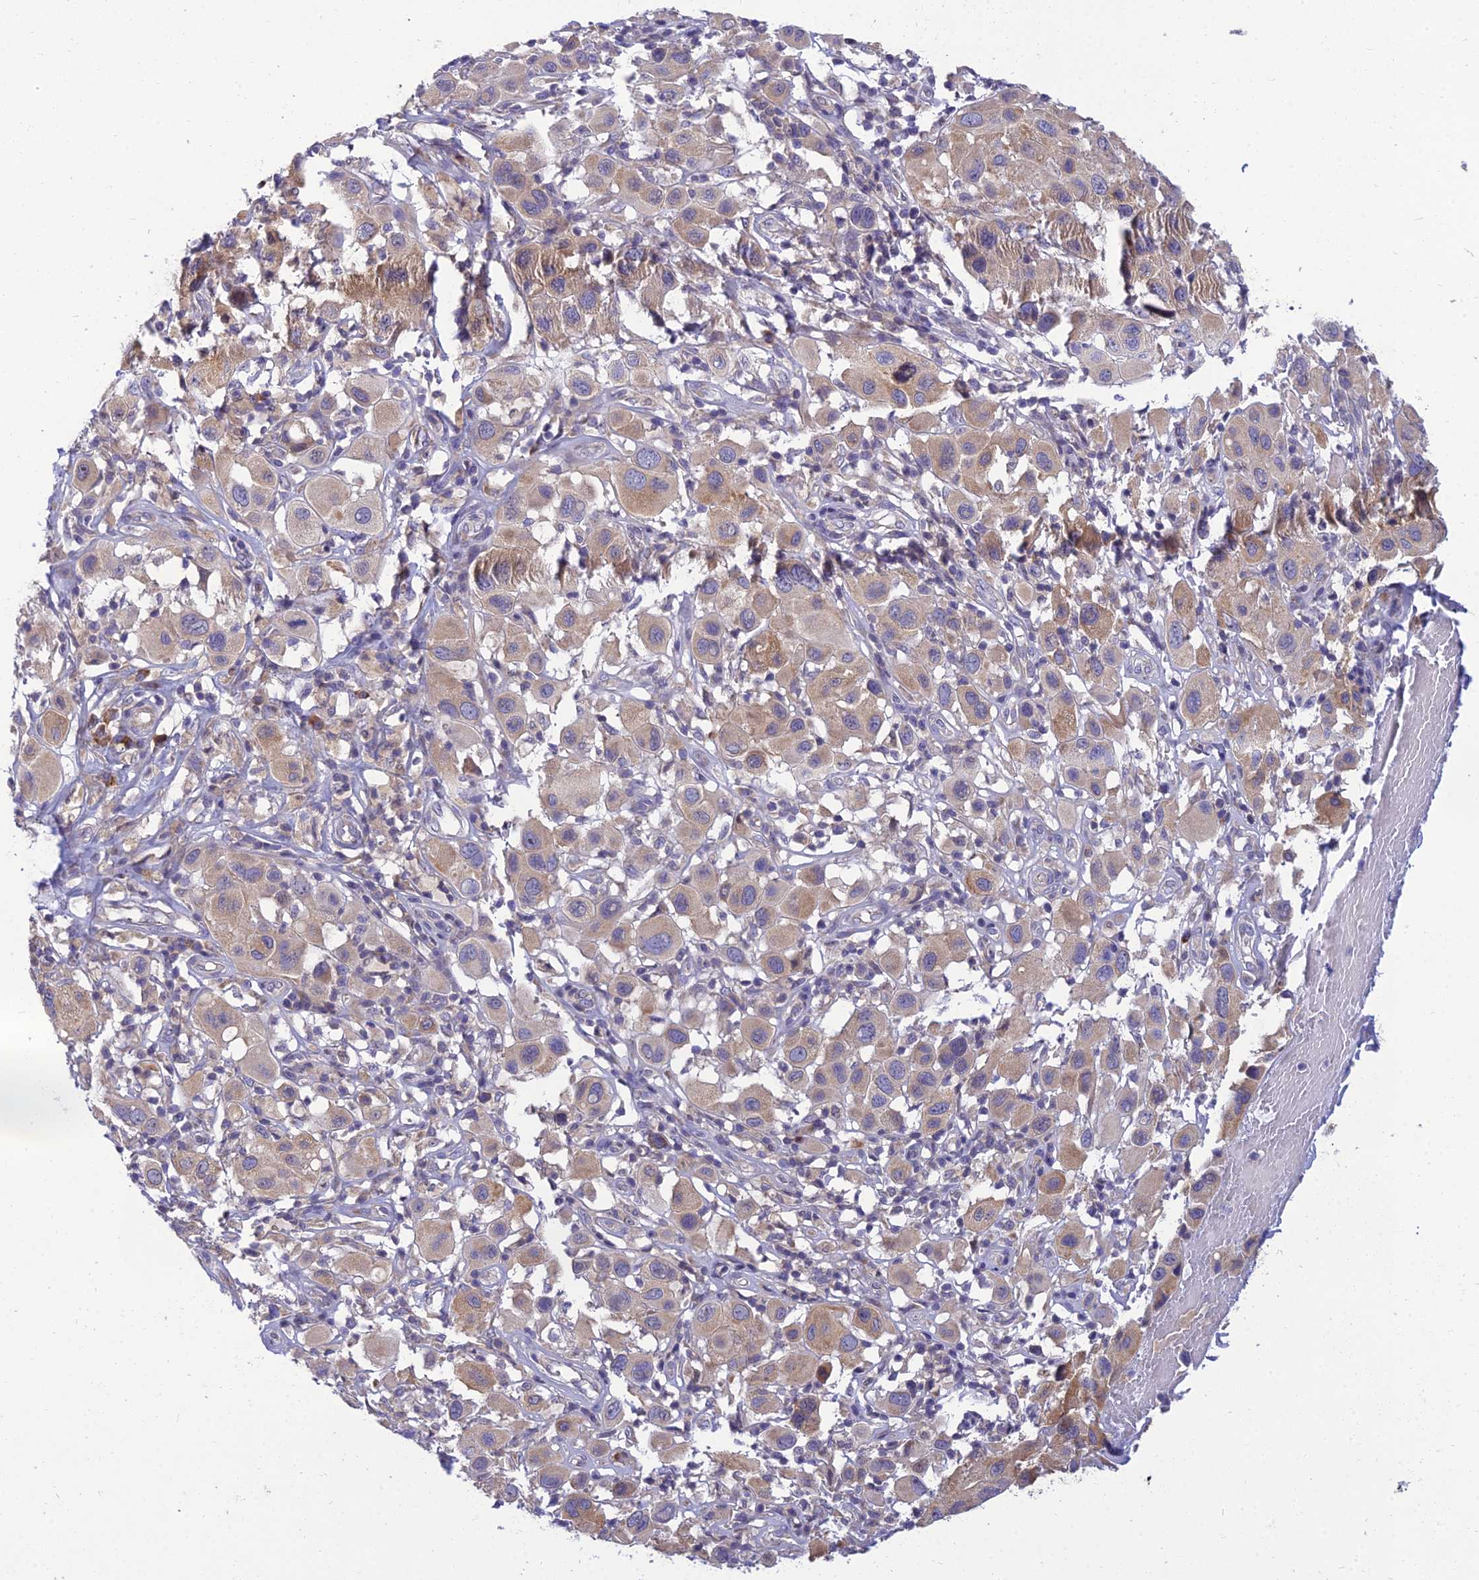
{"staining": {"intensity": "weak", "quantity": "25%-75%", "location": "cytoplasmic/membranous"}, "tissue": "melanoma", "cell_type": "Tumor cells", "image_type": "cancer", "snomed": [{"axis": "morphology", "description": "Malignant melanoma, Metastatic site"}, {"axis": "topography", "description": "Skin"}], "caption": "Immunohistochemical staining of malignant melanoma (metastatic site) displays weak cytoplasmic/membranous protein expression in about 25%-75% of tumor cells.", "gene": "CLCN7", "patient": {"sex": "male", "age": 41}}